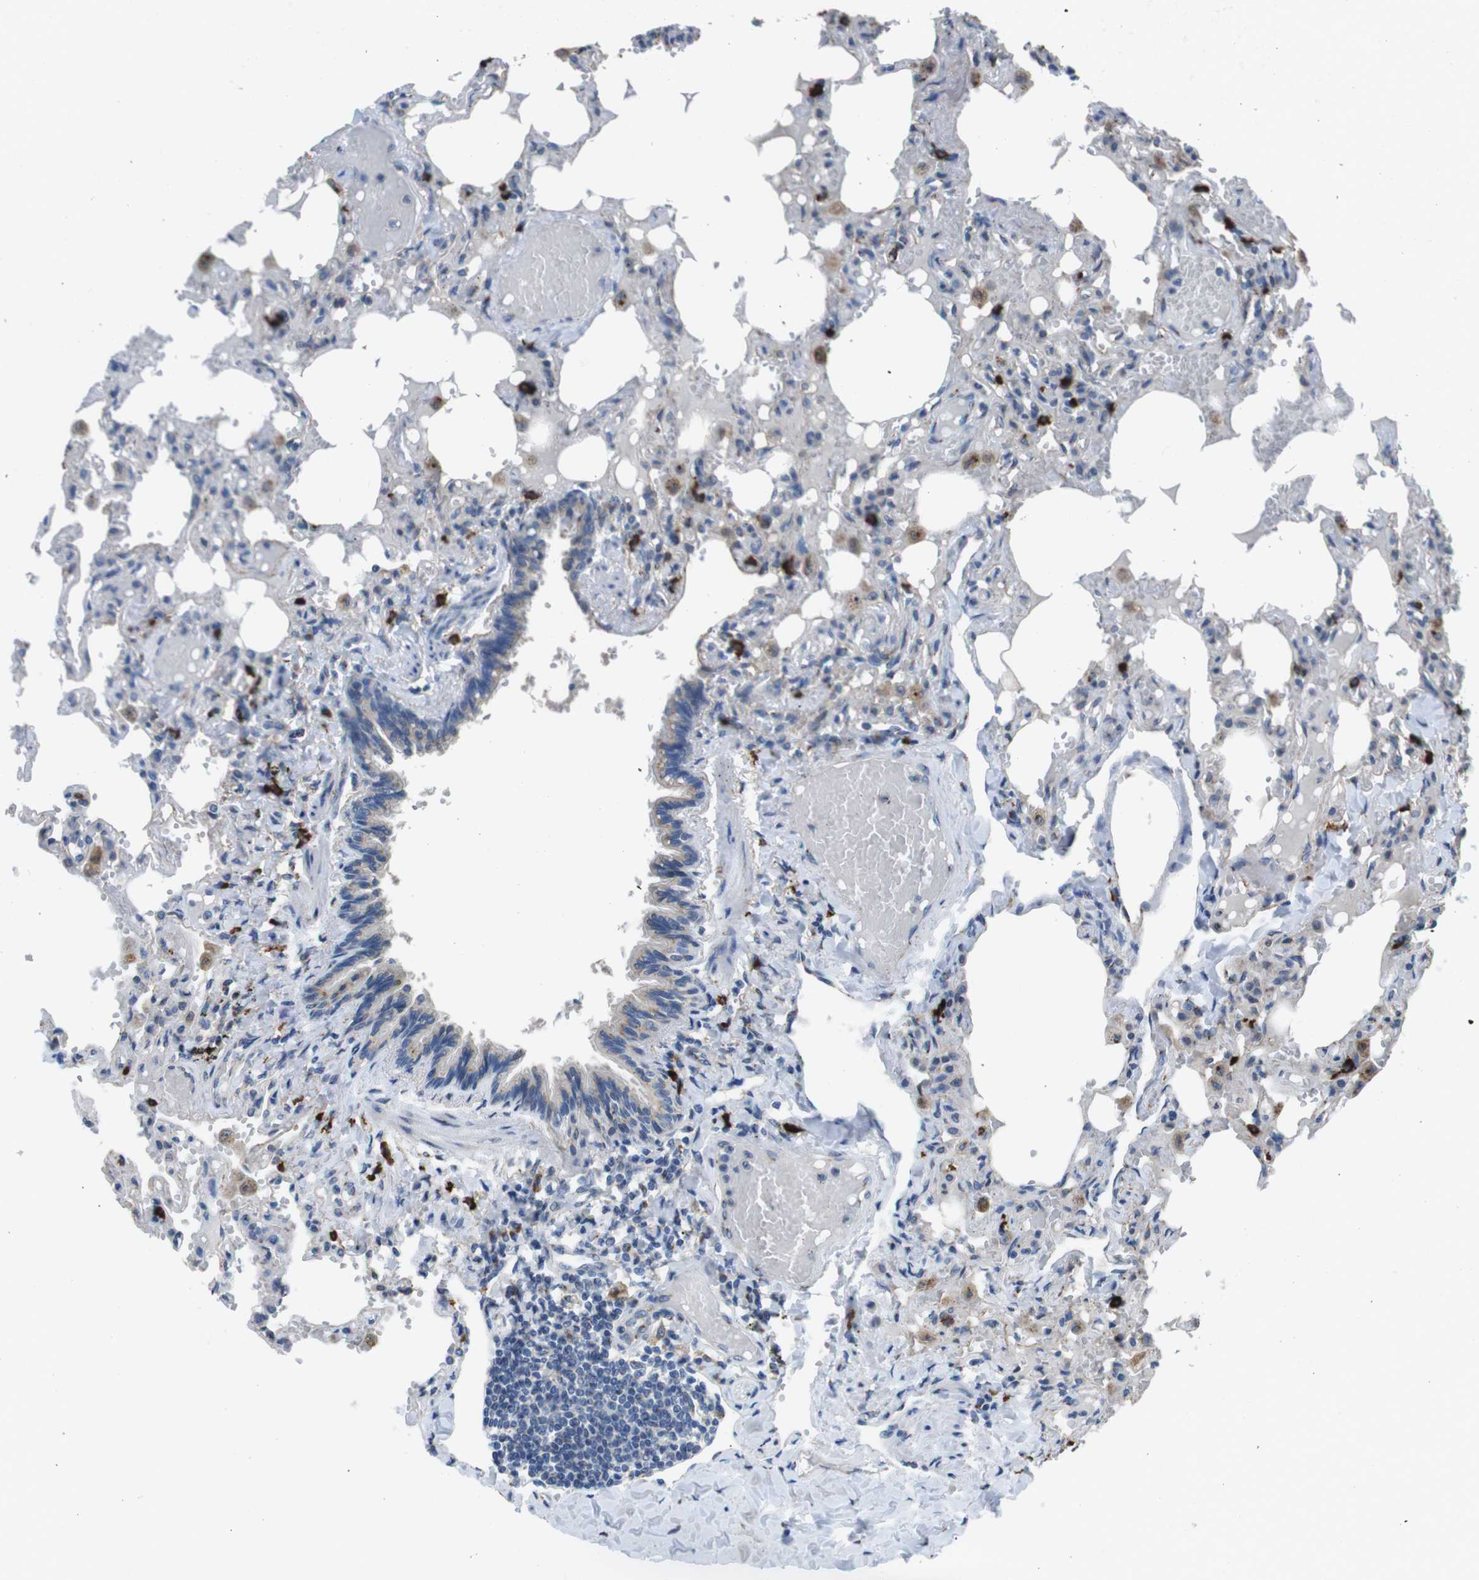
{"staining": {"intensity": "weak", "quantity": "25%-75%", "location": "cytoplasmic/membranous"}, "tissue": "lung", "cell_type": "Alveolar cells", "image_type": "normal", "snomed": [{"axis": "morphology", "description": "Normal tissue, NOS"}, {"axis": "topography", "description": "Lung"}], "caption": "Immunohistochemical staining of benign human lung reveals weak cytoplasmic/membranous protein positivity in about 25%-75% of alveolar cells. The staining is performed using DAB (3,3'-diaminobenzidine) brown chromogen to label protein expression. The nuclei are counter-stained blue using hematoxylin.", "gene": "RAB6A", "patient": {"sex": "male", "age": 21}}